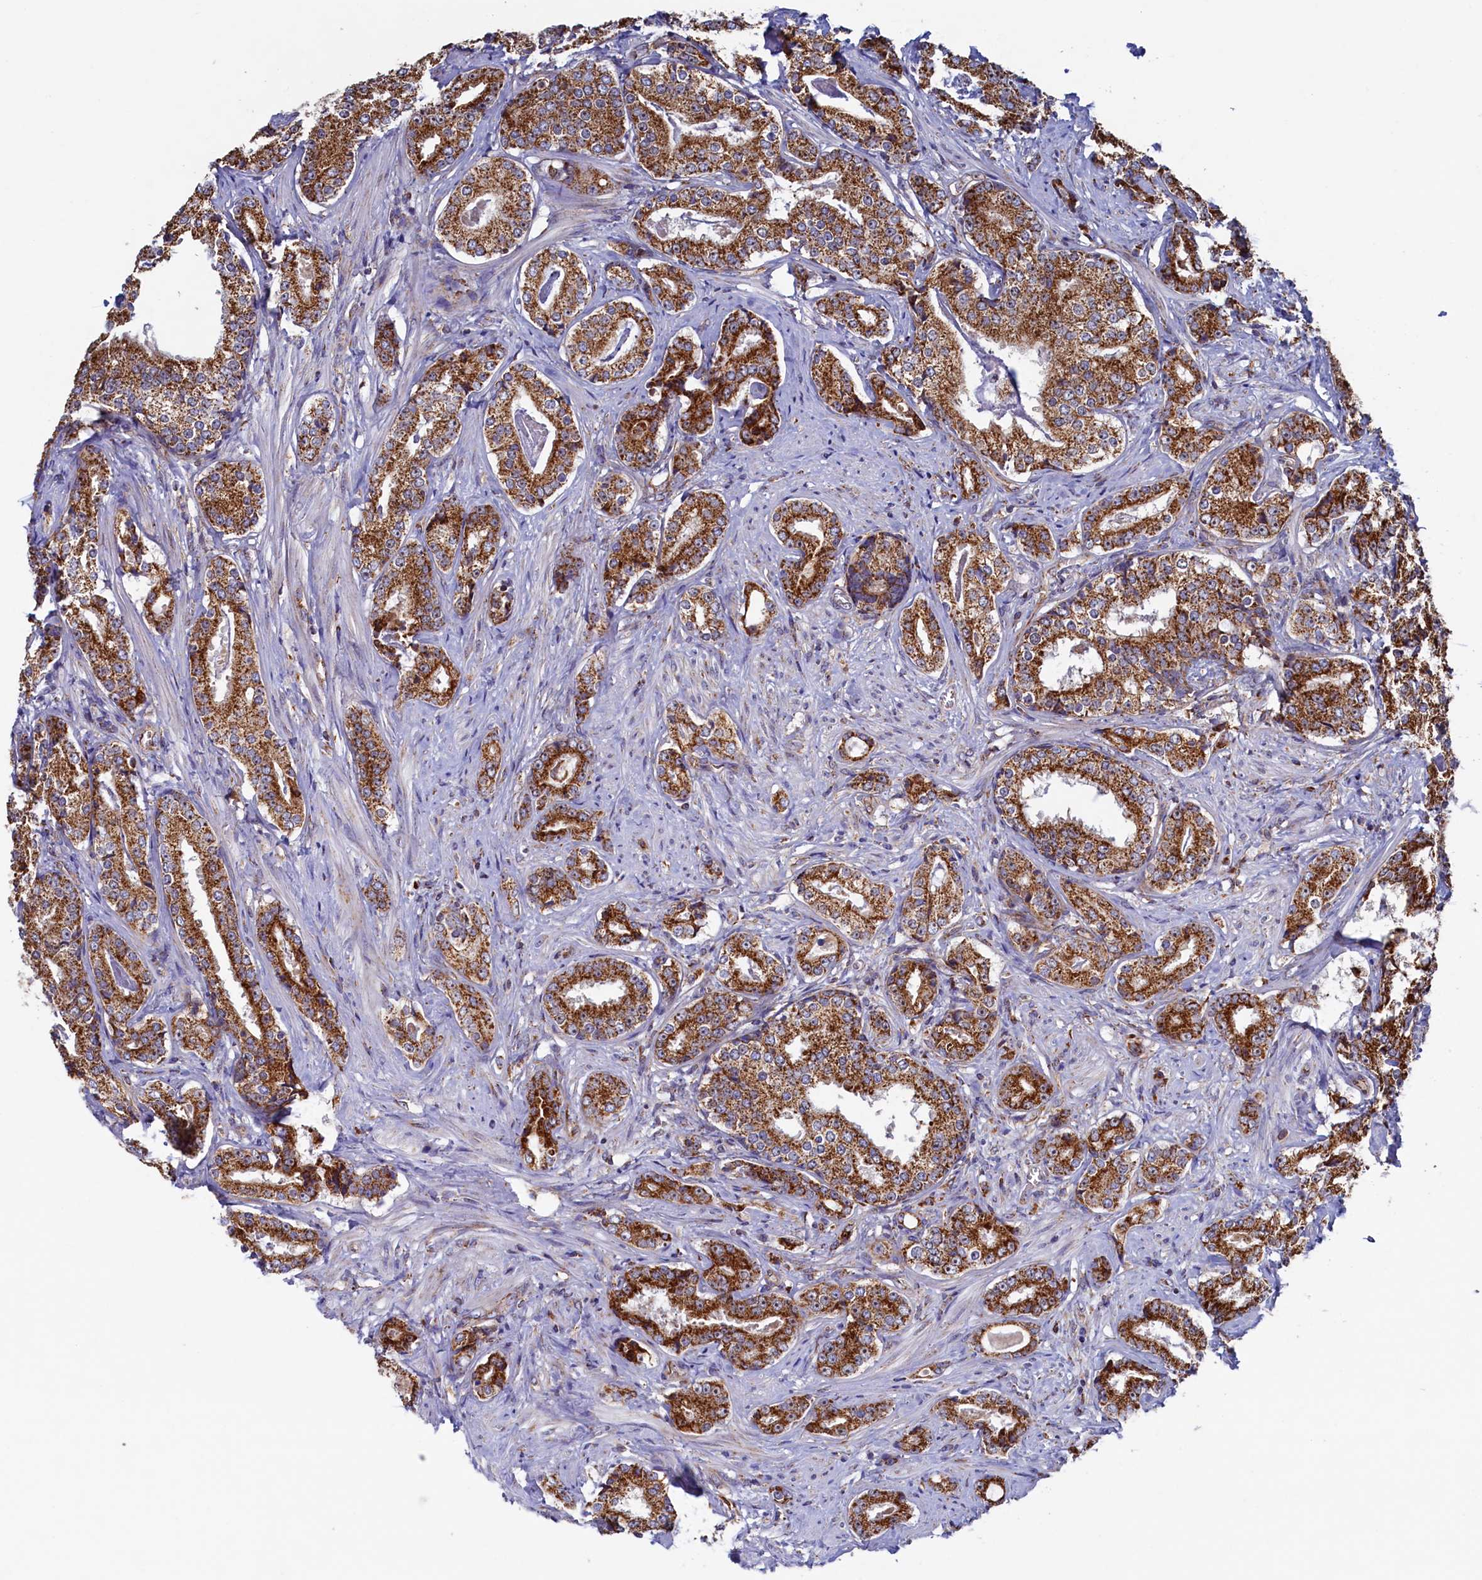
{"staining": {"intensity": "moderate", "quantity": ">75%", "location": "cytoplasmic/membranous"}, "tissue": "prostate cancer", "cell_type": "Tumor cells", "image_type": "cancer", "snomed": [{"axis": "morphology", "description": "Adenocarcinoma, High grade"}, {"axis": "topography", "description": "Prostate"}], "caption": "IHC staining of prostate cancer, which exhibits medium levels of moderate cytoplasmic/membranous positivity in approximately >75% of tumor cells indicating moderate cytoplasmic/membranous protein staining. The staining was performed using DAB (brown) for protein detection and nuclei were counterstained in hematoxylin (blue).", "gene": "UBE3B", "patient": {"sex": "male", "age": 58}}